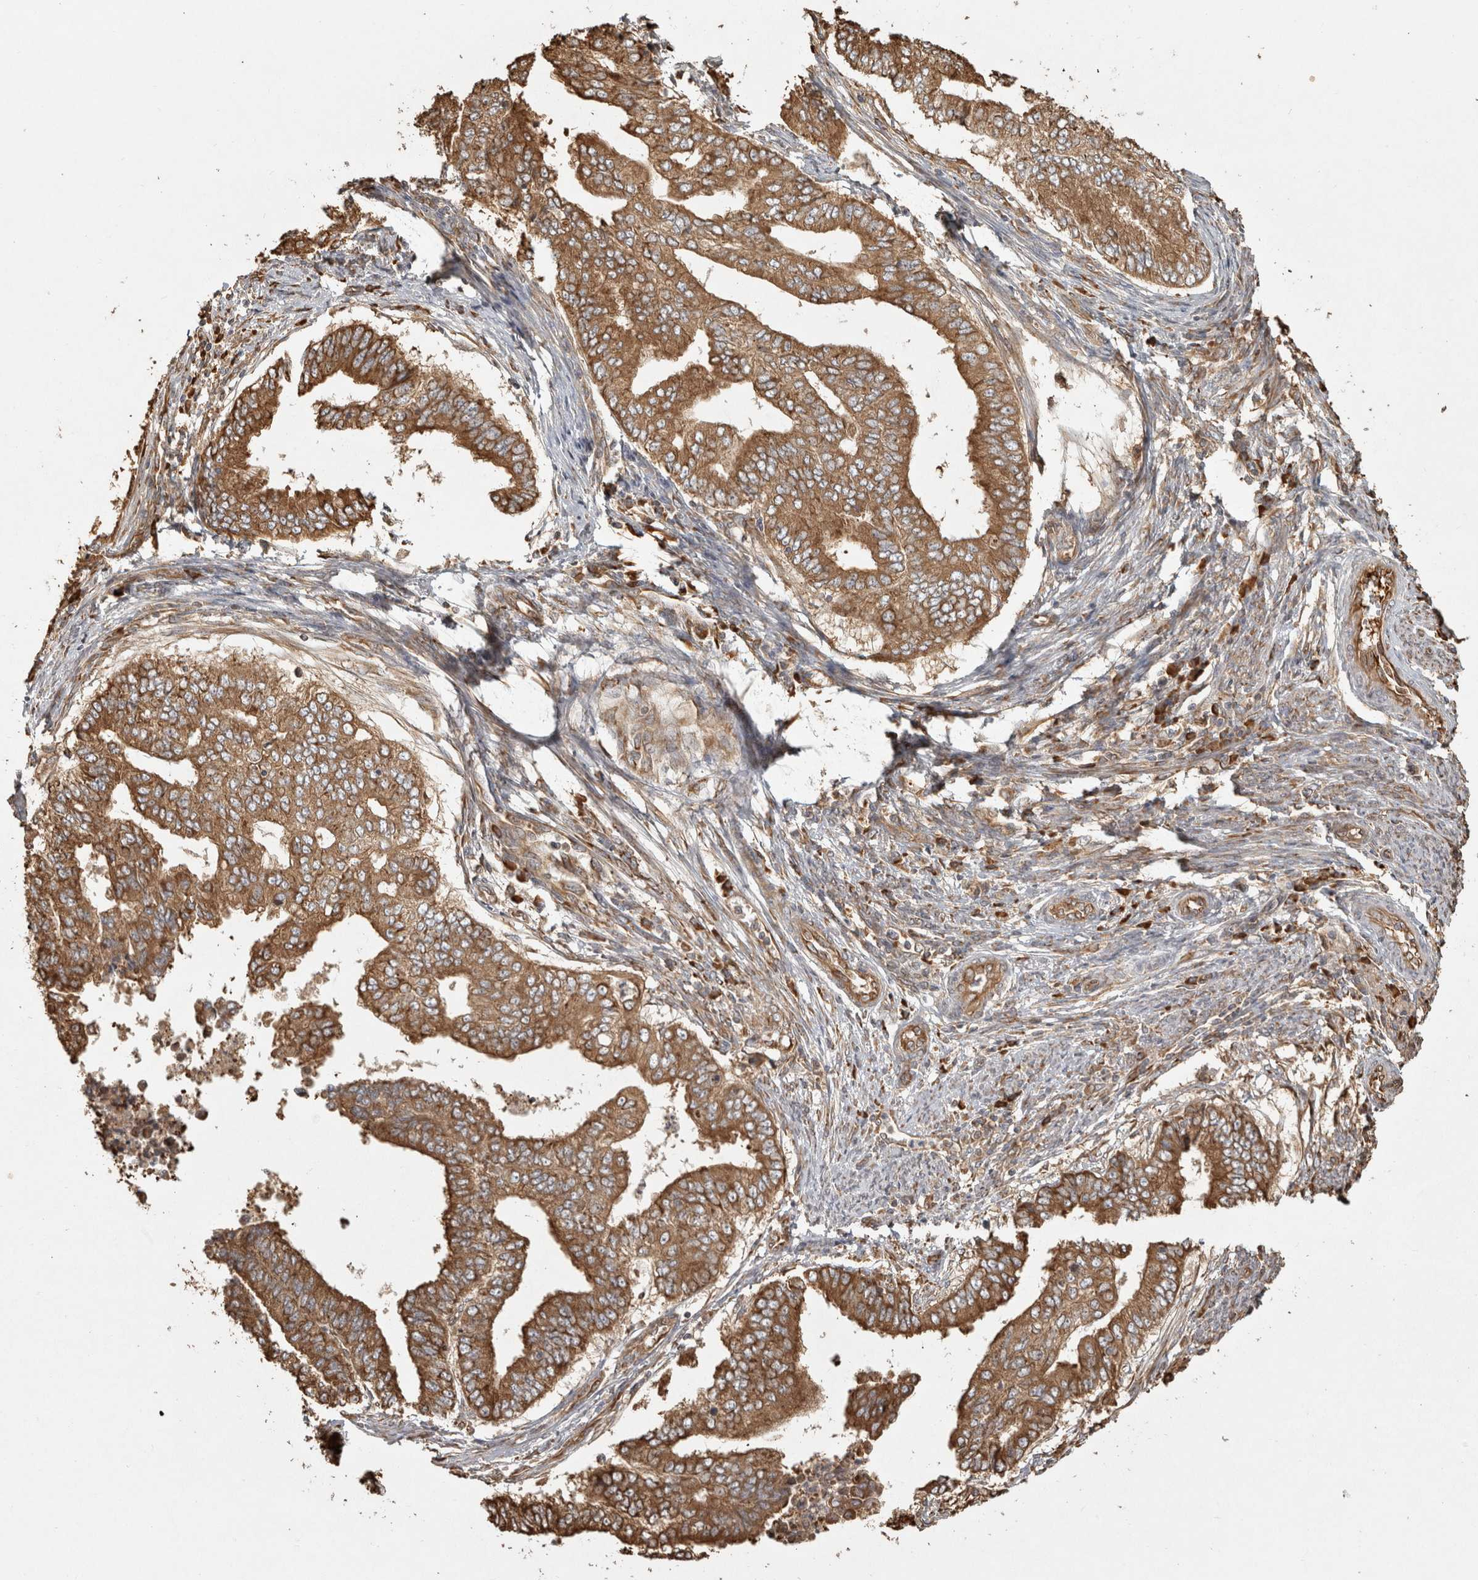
{"staining": {"intensity": "moderate", "quantity": ">75%", "location": "cytoplasmic/membranous"}, "tissue": "endometrial cancer", "cell_type": "Tumor cells", "image_type": "cancer", "snomed": [{"axis": "morphology", "description": "Polyp, NOS"}, {"axis": "morphology", "description": "Adenocarcinoma, NOS"}, {"axis": "morphology", "description": "Adenoma, NOS"}, {"axis": "topography", "description": "Endometrium"}], "caption": "Human endometrial cancer stained with a protein marker demonstrates moderate staining in tumor cells.", "gene": "CAMSAP2", "patient": {"sex": "female", "age": 79}}